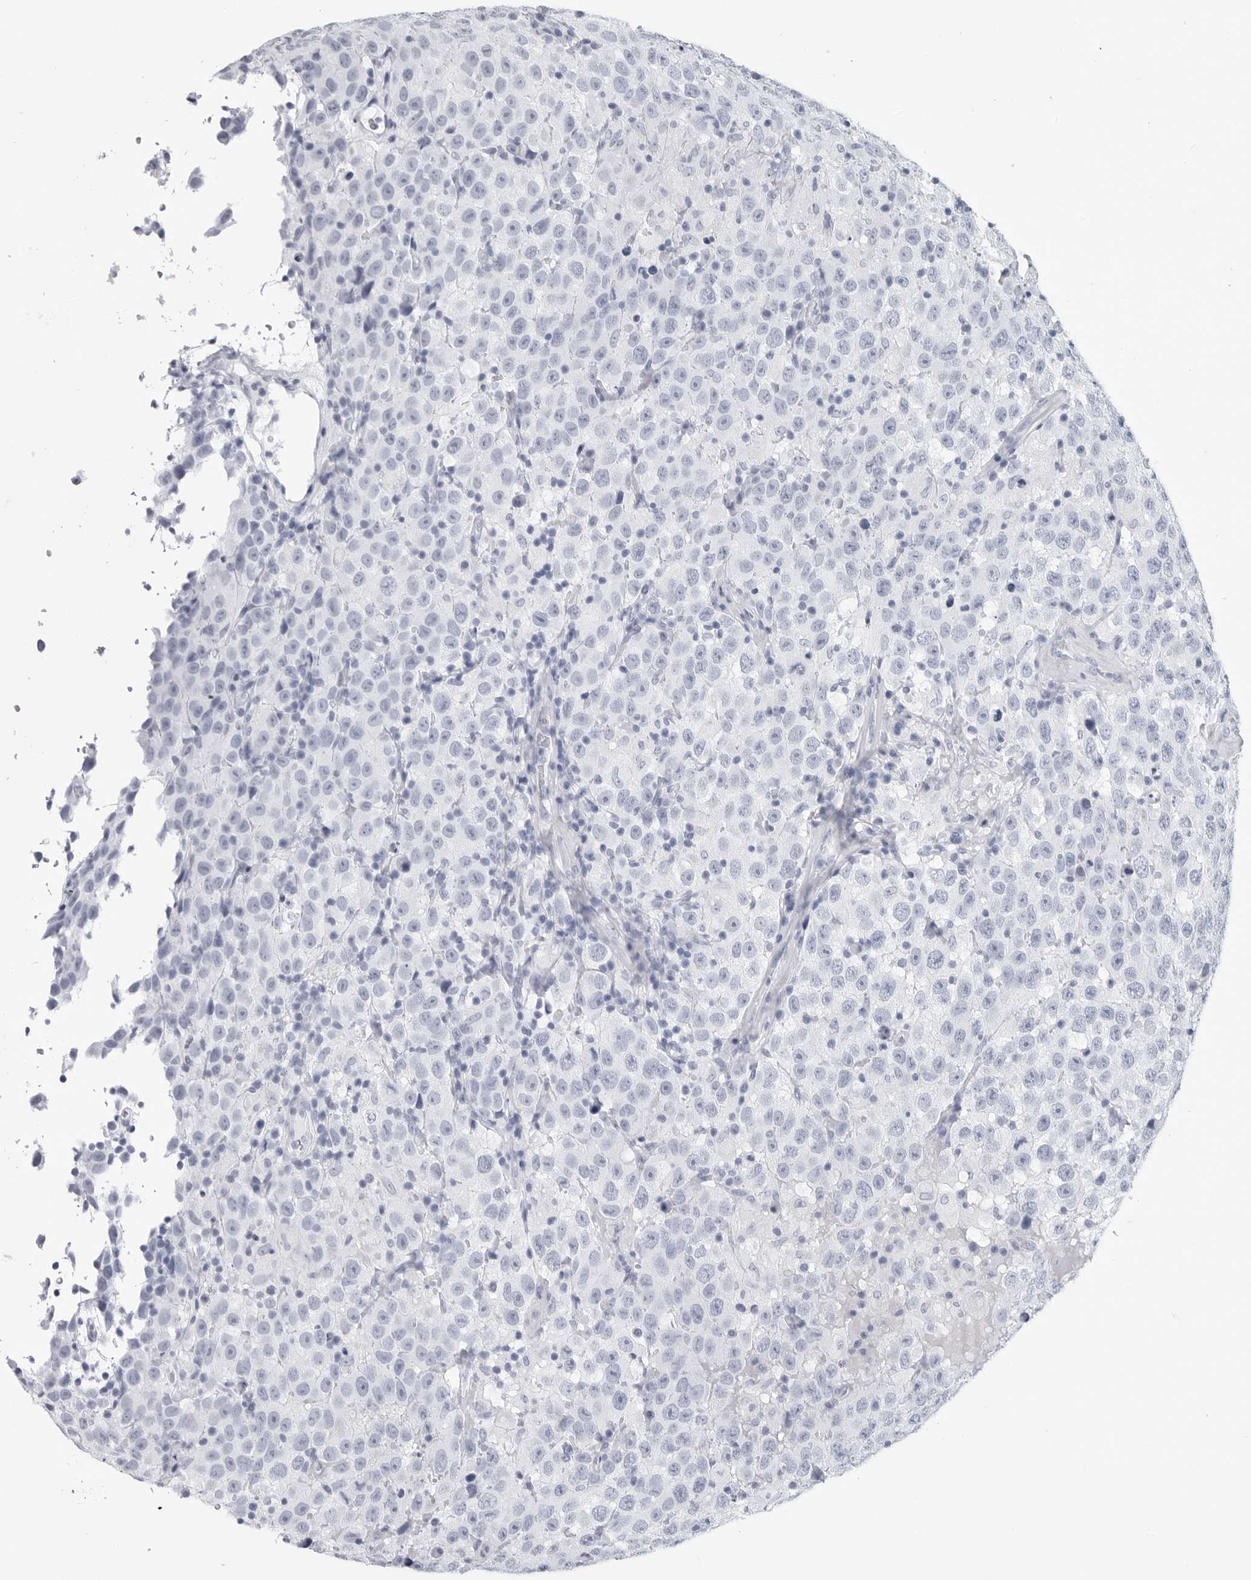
{"staining": {"intensity": "negative", "quantity": "none", "location": "none"}, "tissue": "testis cancer", "cell_type": "Tumor cells", "image_type": "cancer", "snomed": [{"axis": "morphology", "description": "Seminoma, NOS"}, {"axis": "topography", "description": "Testis"}], "caption": "Protein analysis of testis seminoma exhibits no significant positivity in tumor cells.", "gene": "CSH1", "patient": {"sex": "male", "age": 41}}